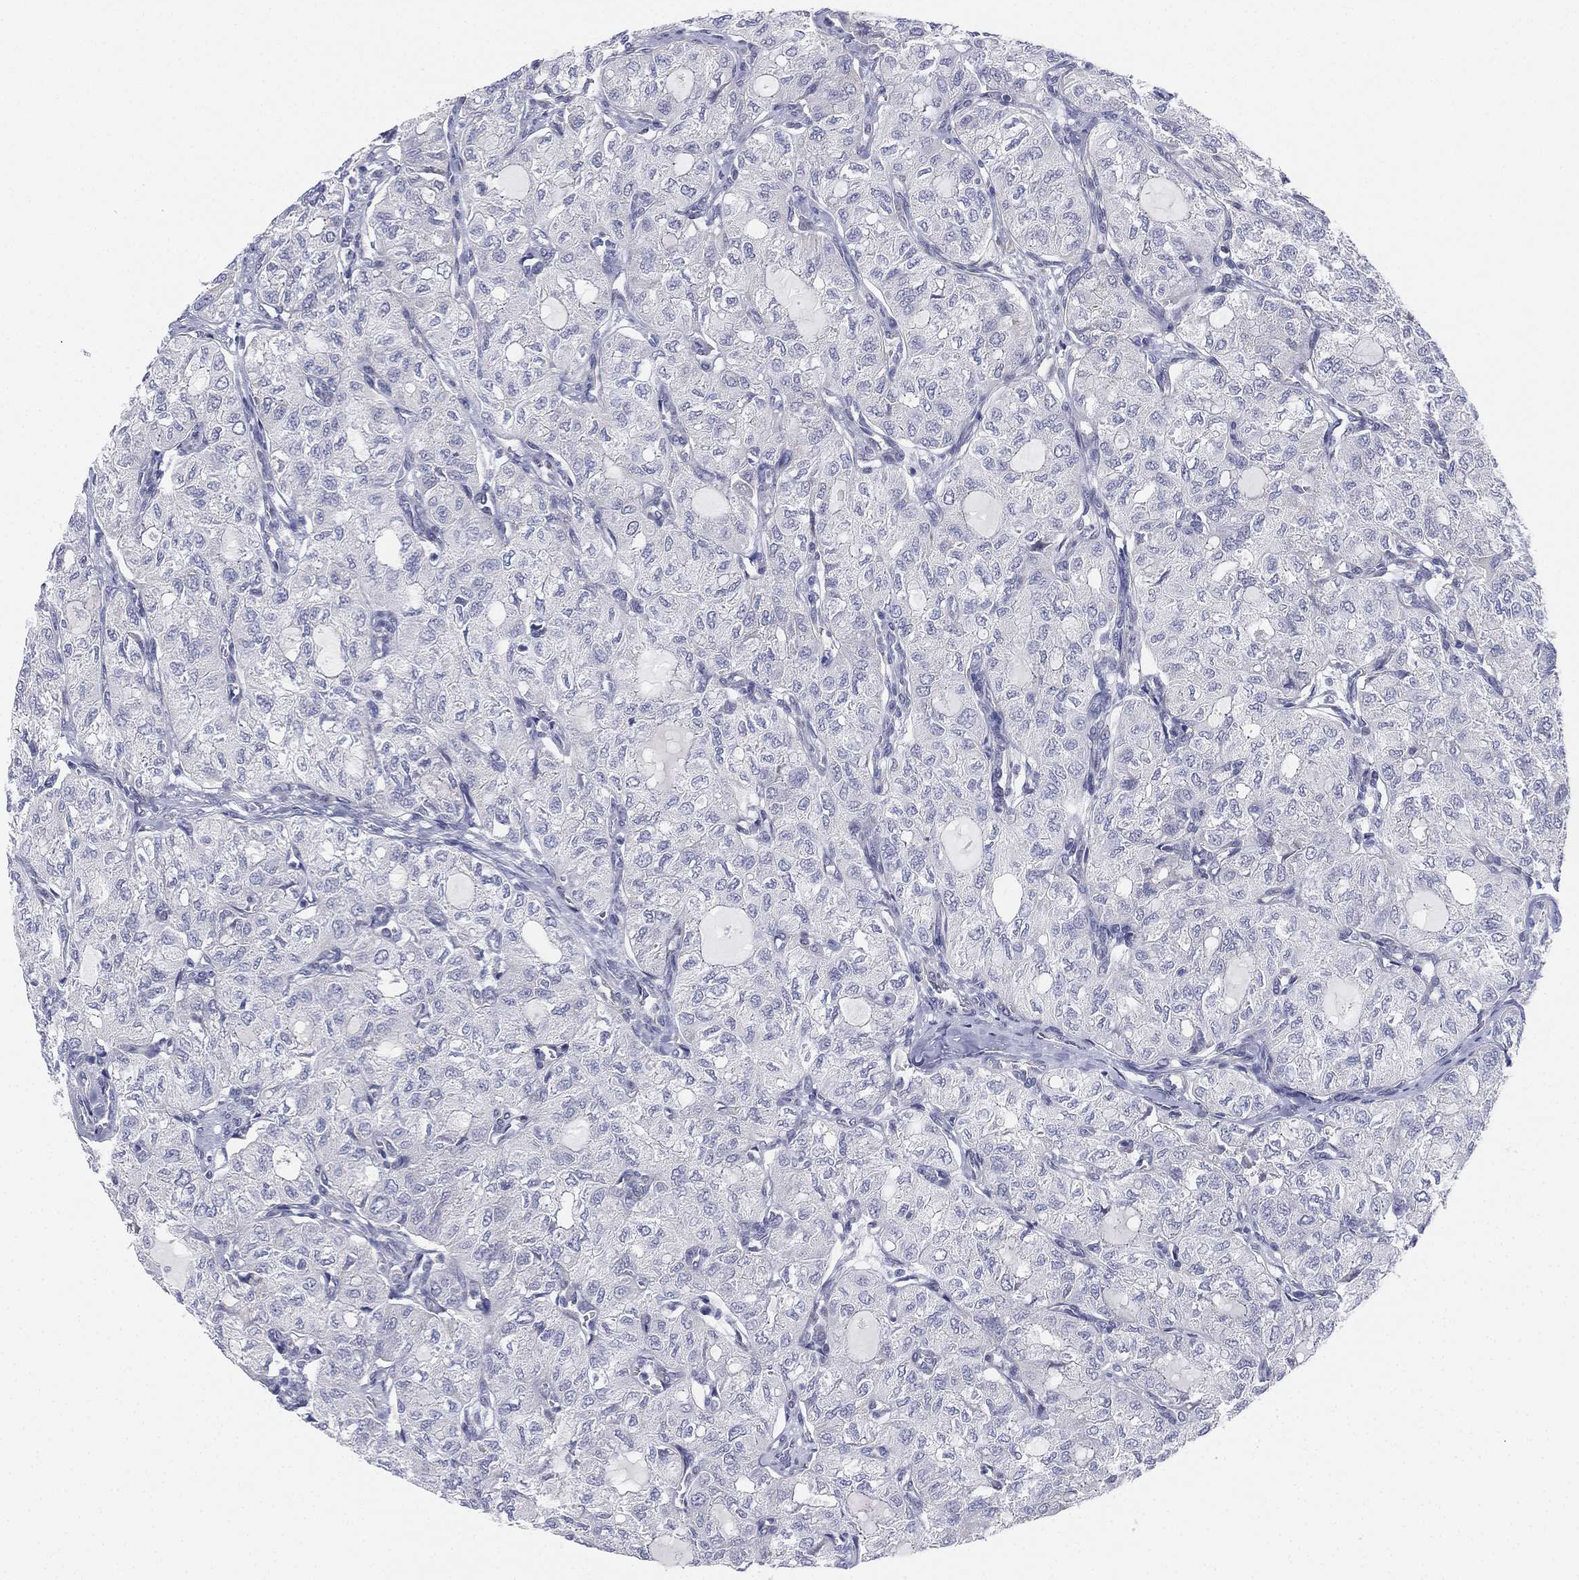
{"staining": {"intensity": "negative", "quantity": "none", "location": "none"}, "tissue": "thyroid cancer", "cell_type": "Tumor cells", "image_type": "cancer", "snomed": [{"axis": "morphology", "description": "Follicular adenoma carcinoma, NOS"}, {"axis": "topography", "description": "Thyroid gland"}], "caption": "This is a photomicrograph of IHC staining of thyroid cancer (follicular adenoma carcinoma), which shows no expression in tumor cells. (IHC, brightfield microscopy, high magnification).", "gene": "MLF1", "patient": {"sex": "male", "age": 75}}